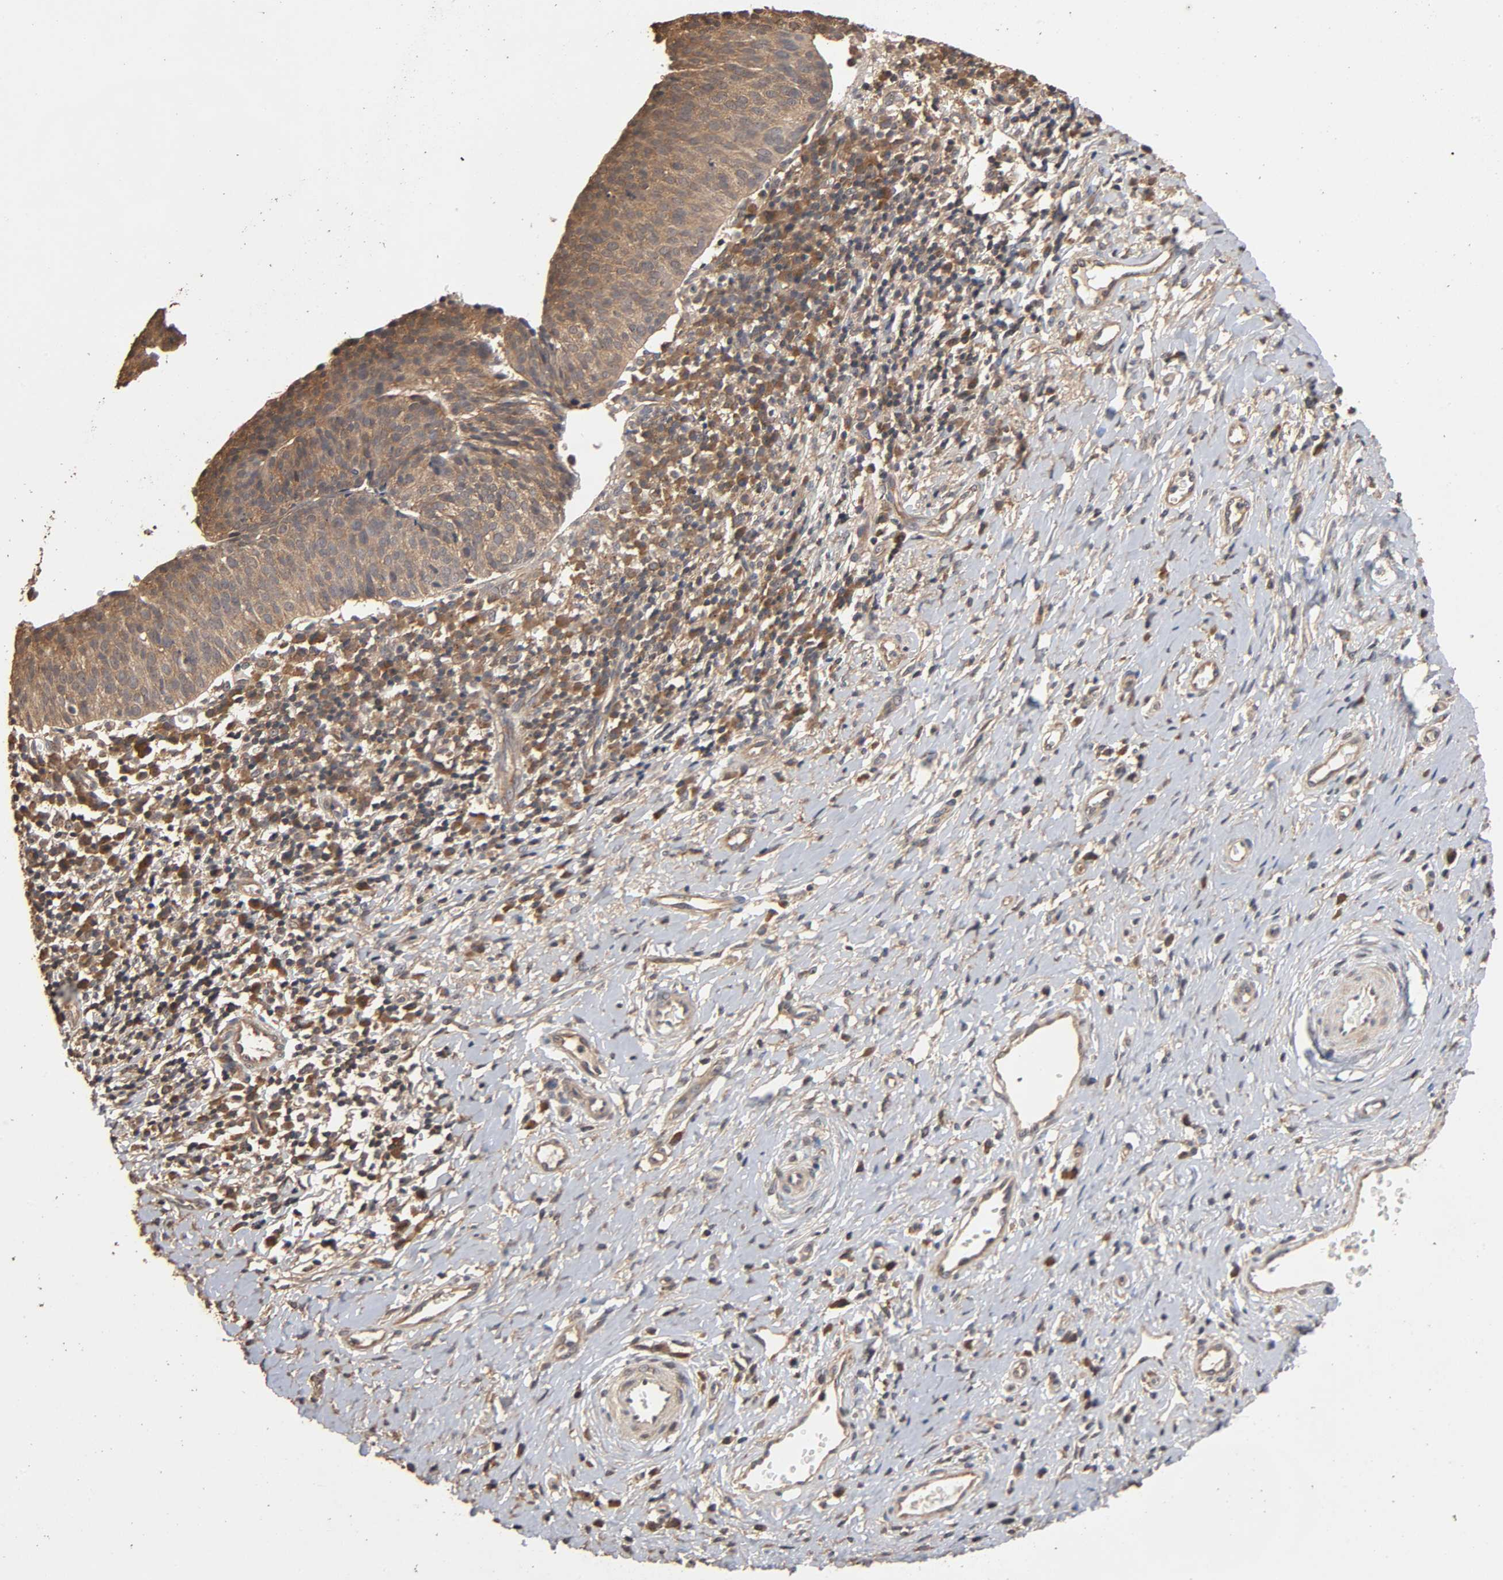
{"staining": {"intensity": "moderate", "quantity": ">75%", "location": "cytoplasmic/membranous"}, "tissue": "cervical cancer", "cell_type": "Tumor cells", "image_type": "cancer", "snomed": [{"axis": "morphology", "description": "Normal tissue, NOS"}, {"axis": "morphology", "description": "Squamous cell carcinoma, NOS"}, {"axis": "topography", "description": "Cervix"}], "caption": "An image showing moderate cytoplasmic/membranous positivity in about >75% of tumor cells in cervical cancer (squamous cell carcinoma), as visualized by brown immunohistochemical staining.", "gene": "ARHGEF7", "patient": {"sex": "female", "age": 39}}